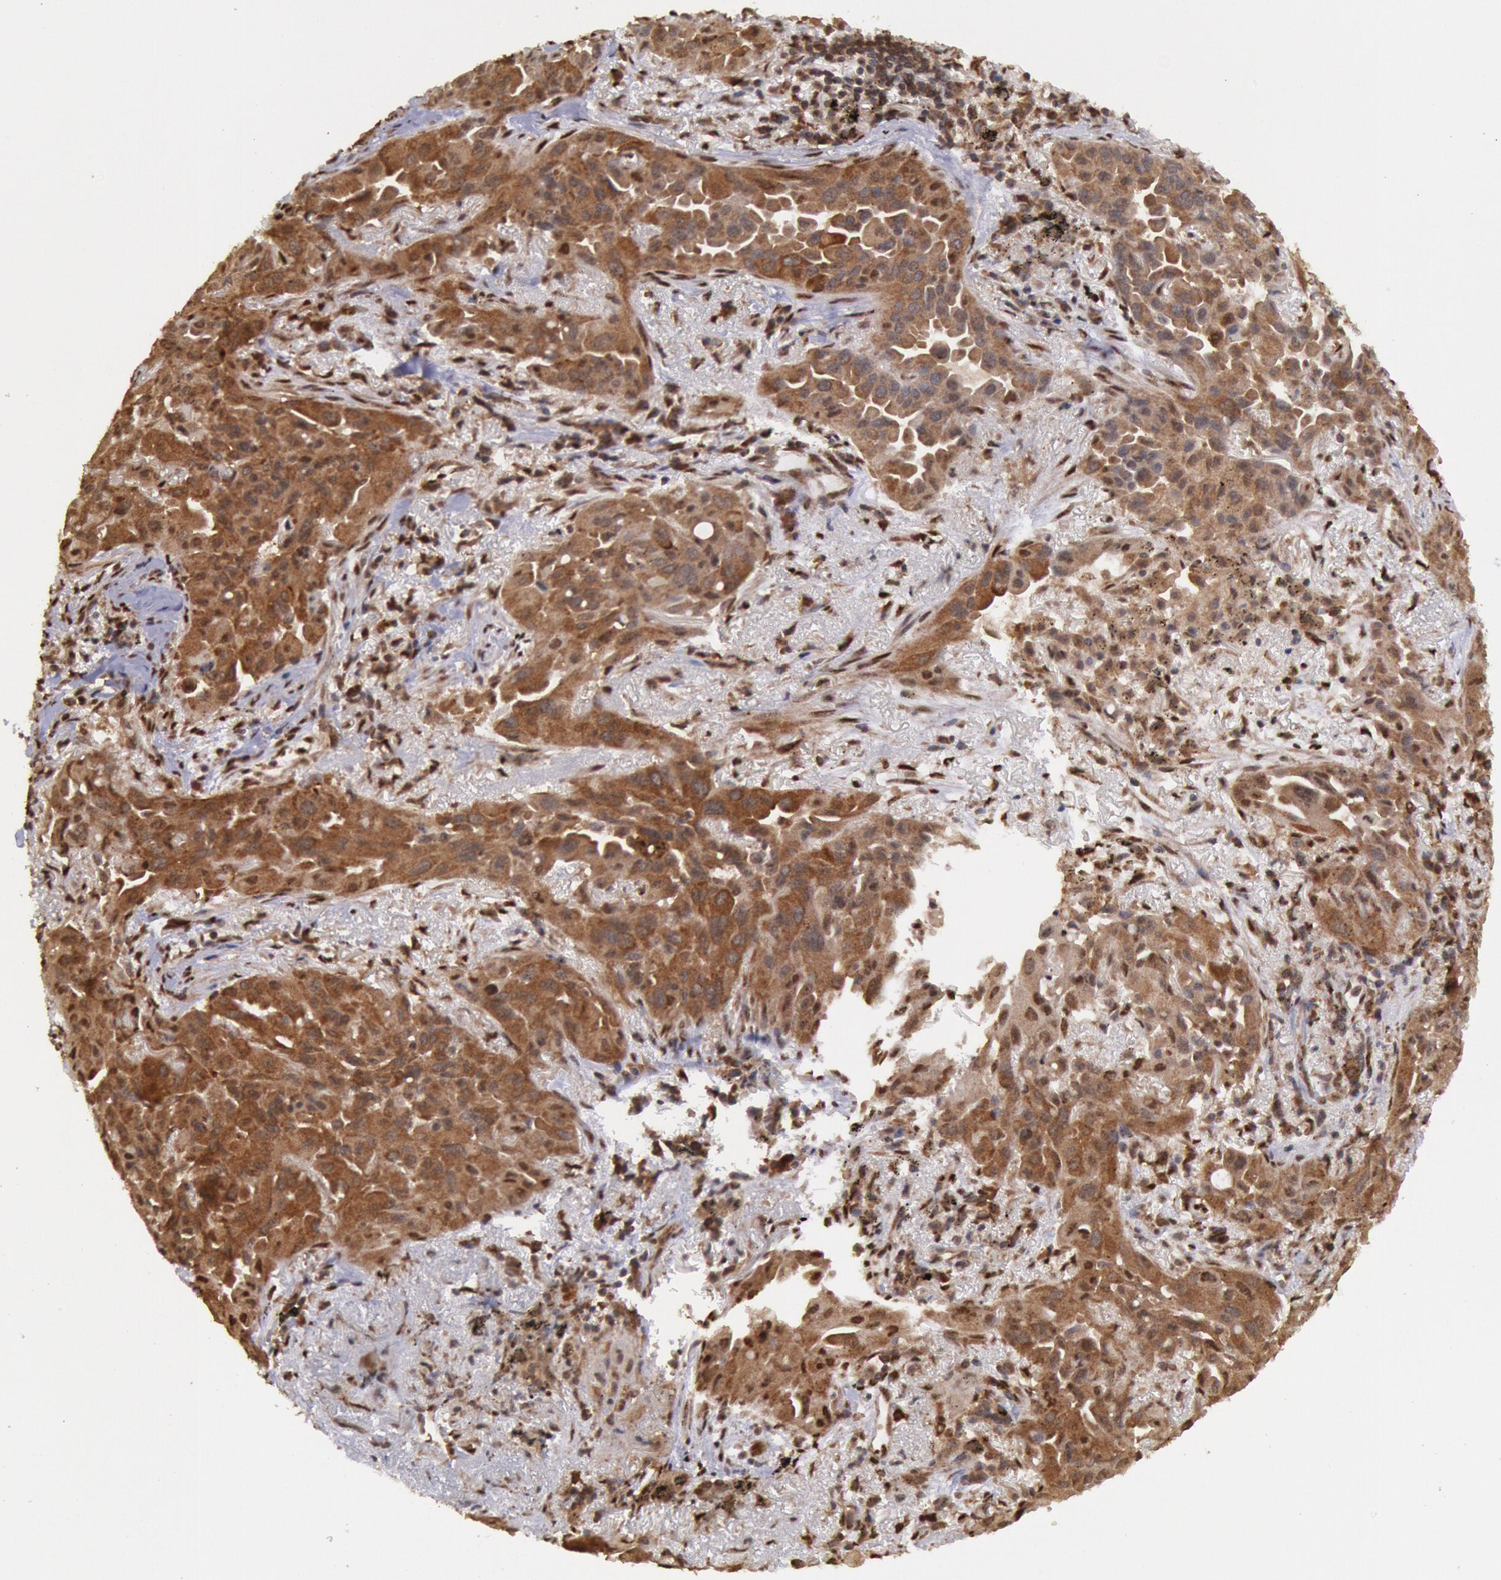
{"staining": {"intensity": "strong", "quantity": ">75%", "location": "cytoplasmic/membranous,nuclear"}, "tissue": "lung cancer", "cell_type": "Tumor cells", "image_type": "cancer", "snomed": [{"axis": "morphology", "description": "Adenocarcinoma, NOS"}, {"axis": "topography", "description": "Lung"}], "caption": "Tumor cells demonstrate high levels of strong cytoplasmic/membranous and nuclear staining in approximately >75% of cells in lung cancer (adenocarcinoma).", "gene": "STX17", "patient": {"sex": "male", "age": 68}}